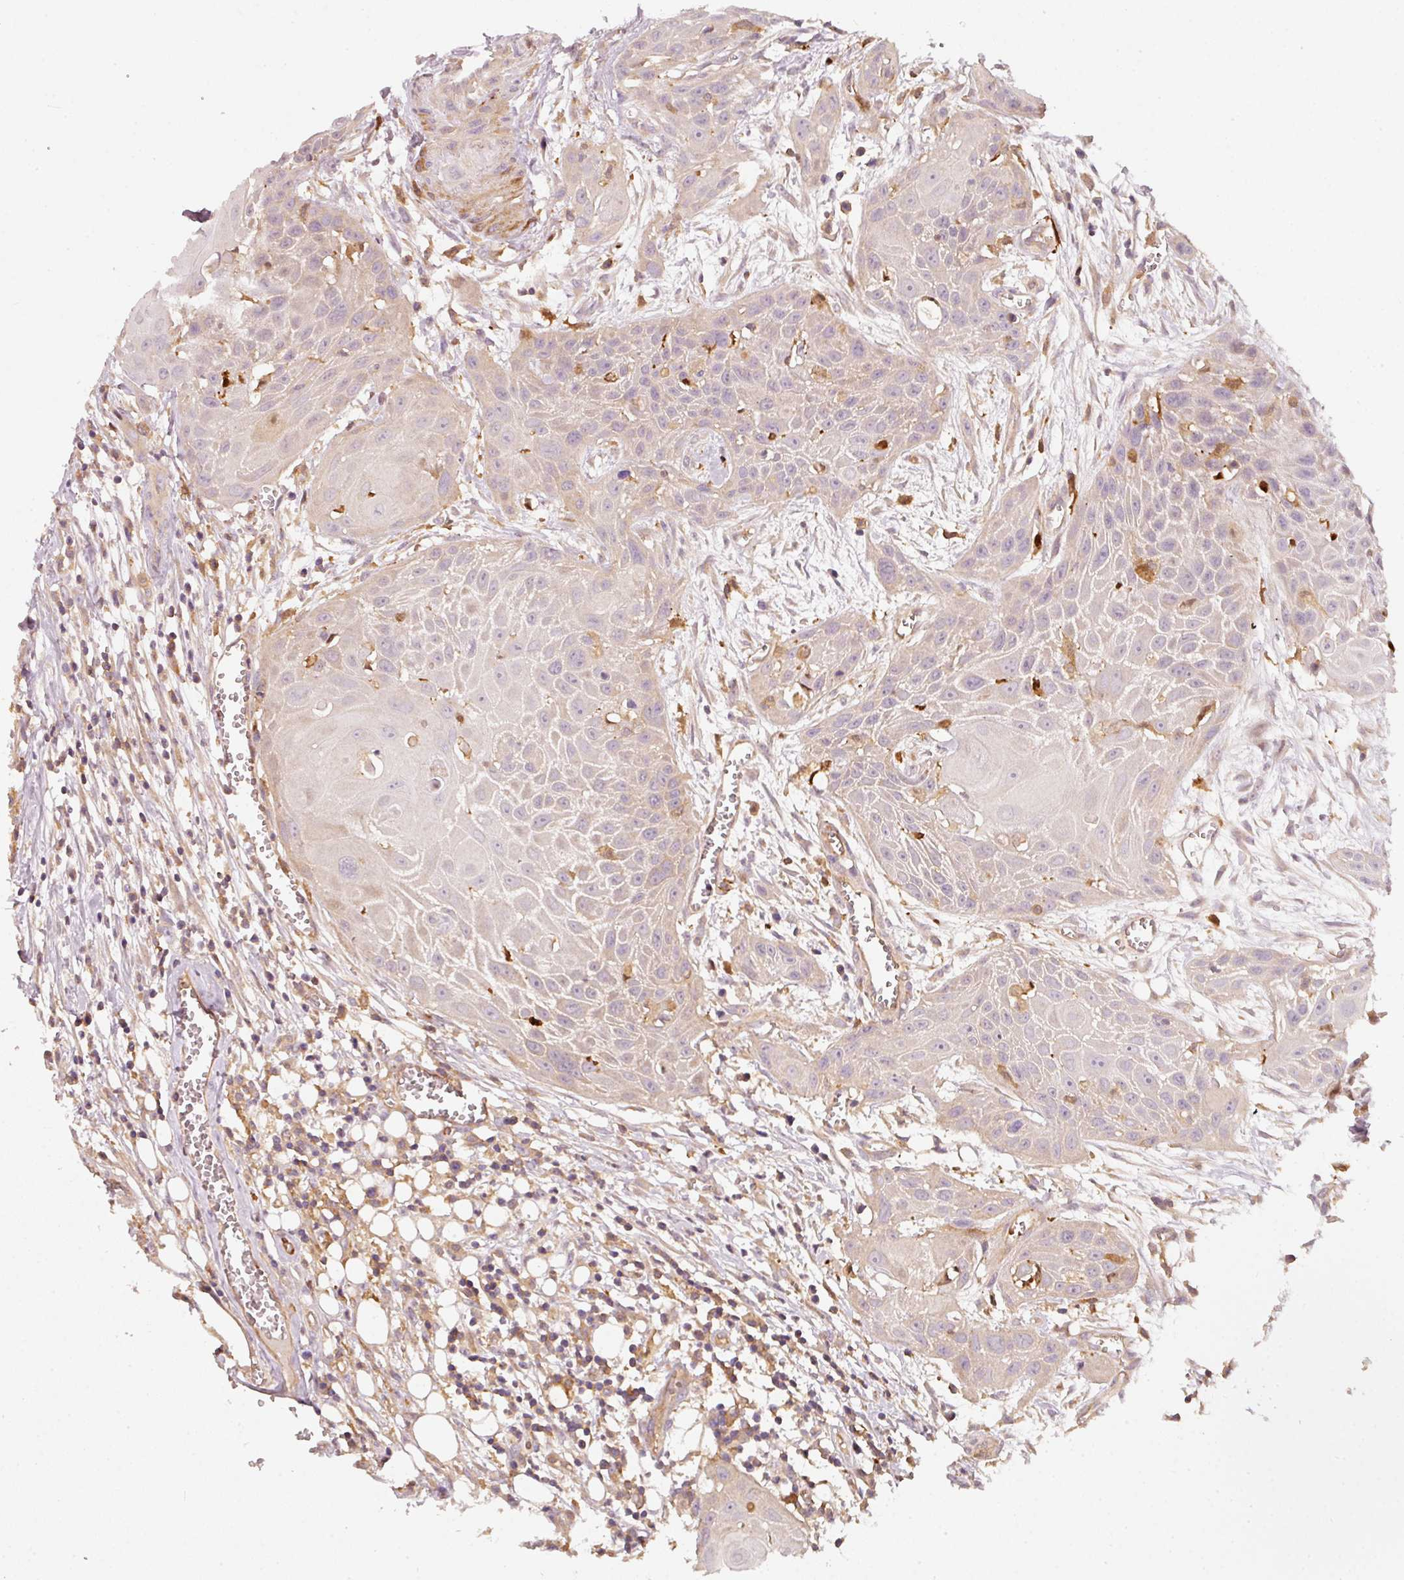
{"staining": {"intensity": "negative", "quantity": "none", "location": "none"}, "tissue": "head and neck cancer", "cell_type": "Tumor cells", "image_type": "cancer", "snomed": [{"axis": "morphology", "description": "Squamous cell carcinoma, NOS"}, {"axis": "topography", "description": "Lymph node"}, {"axis": "topography", "description": "Salivary gland"}, {"axis": "topography", "description": "Head-Neck"}], "caption": "Tumor cells show no significant positivity in head and neck cancer.", "gene": "IQGAP2", "patient": {"sex": "female", "age": 74}}